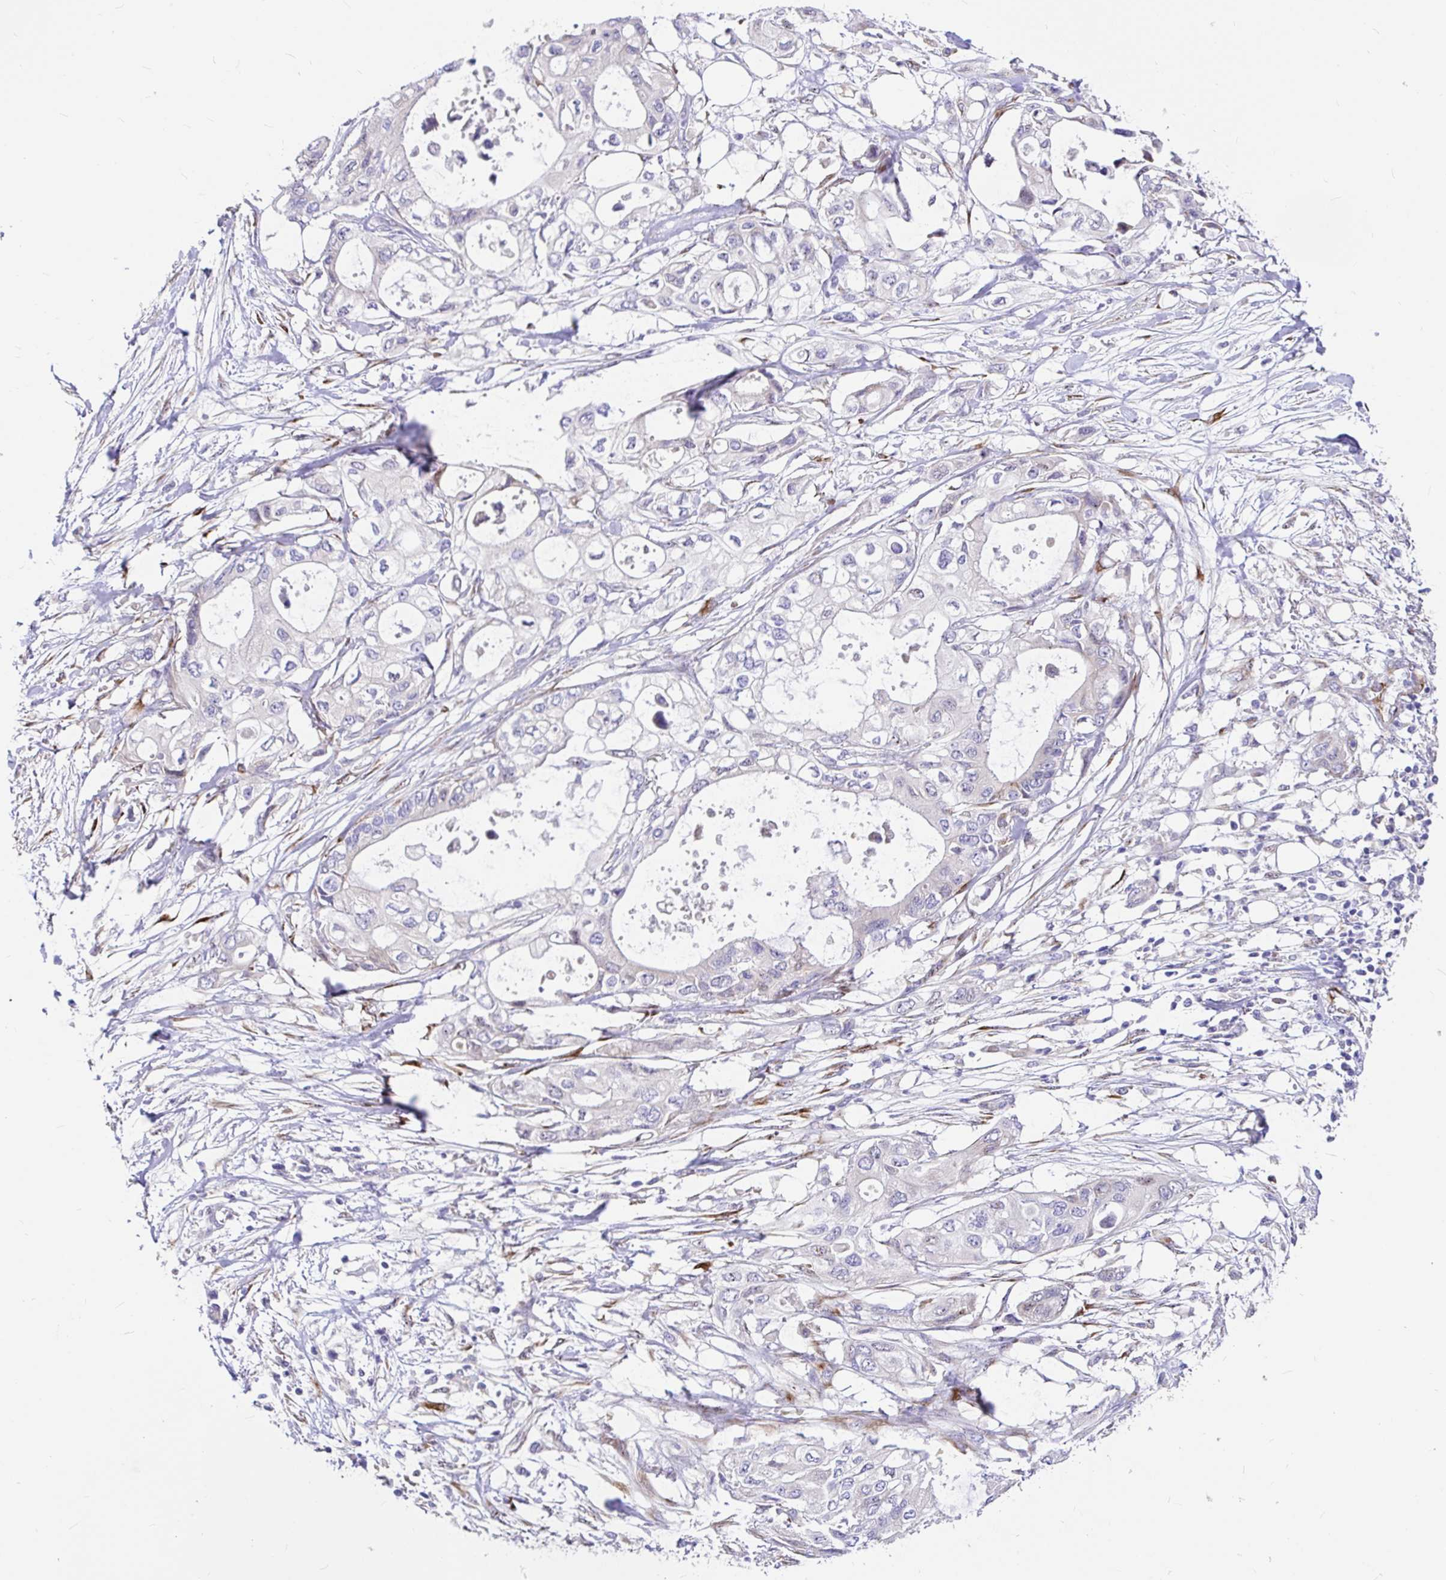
{"staining": {"intensity": "negative", "quantity": "none", "location": "none"}, "tissue": "pancreatic cancer", "cell_type": "Tumor cells", "image_type": "cancer", "snomed": [{"axis": "morphology", "description": "Adenocarcinoma, NOS"}, {"axis": "topography", "description": "Pancreas"}], "caption": "IHC of pancreatic cancer reveals no expression in tumor cells.", "gene": "GABBR2", "patient": {"sex": "female", "age": 63}}